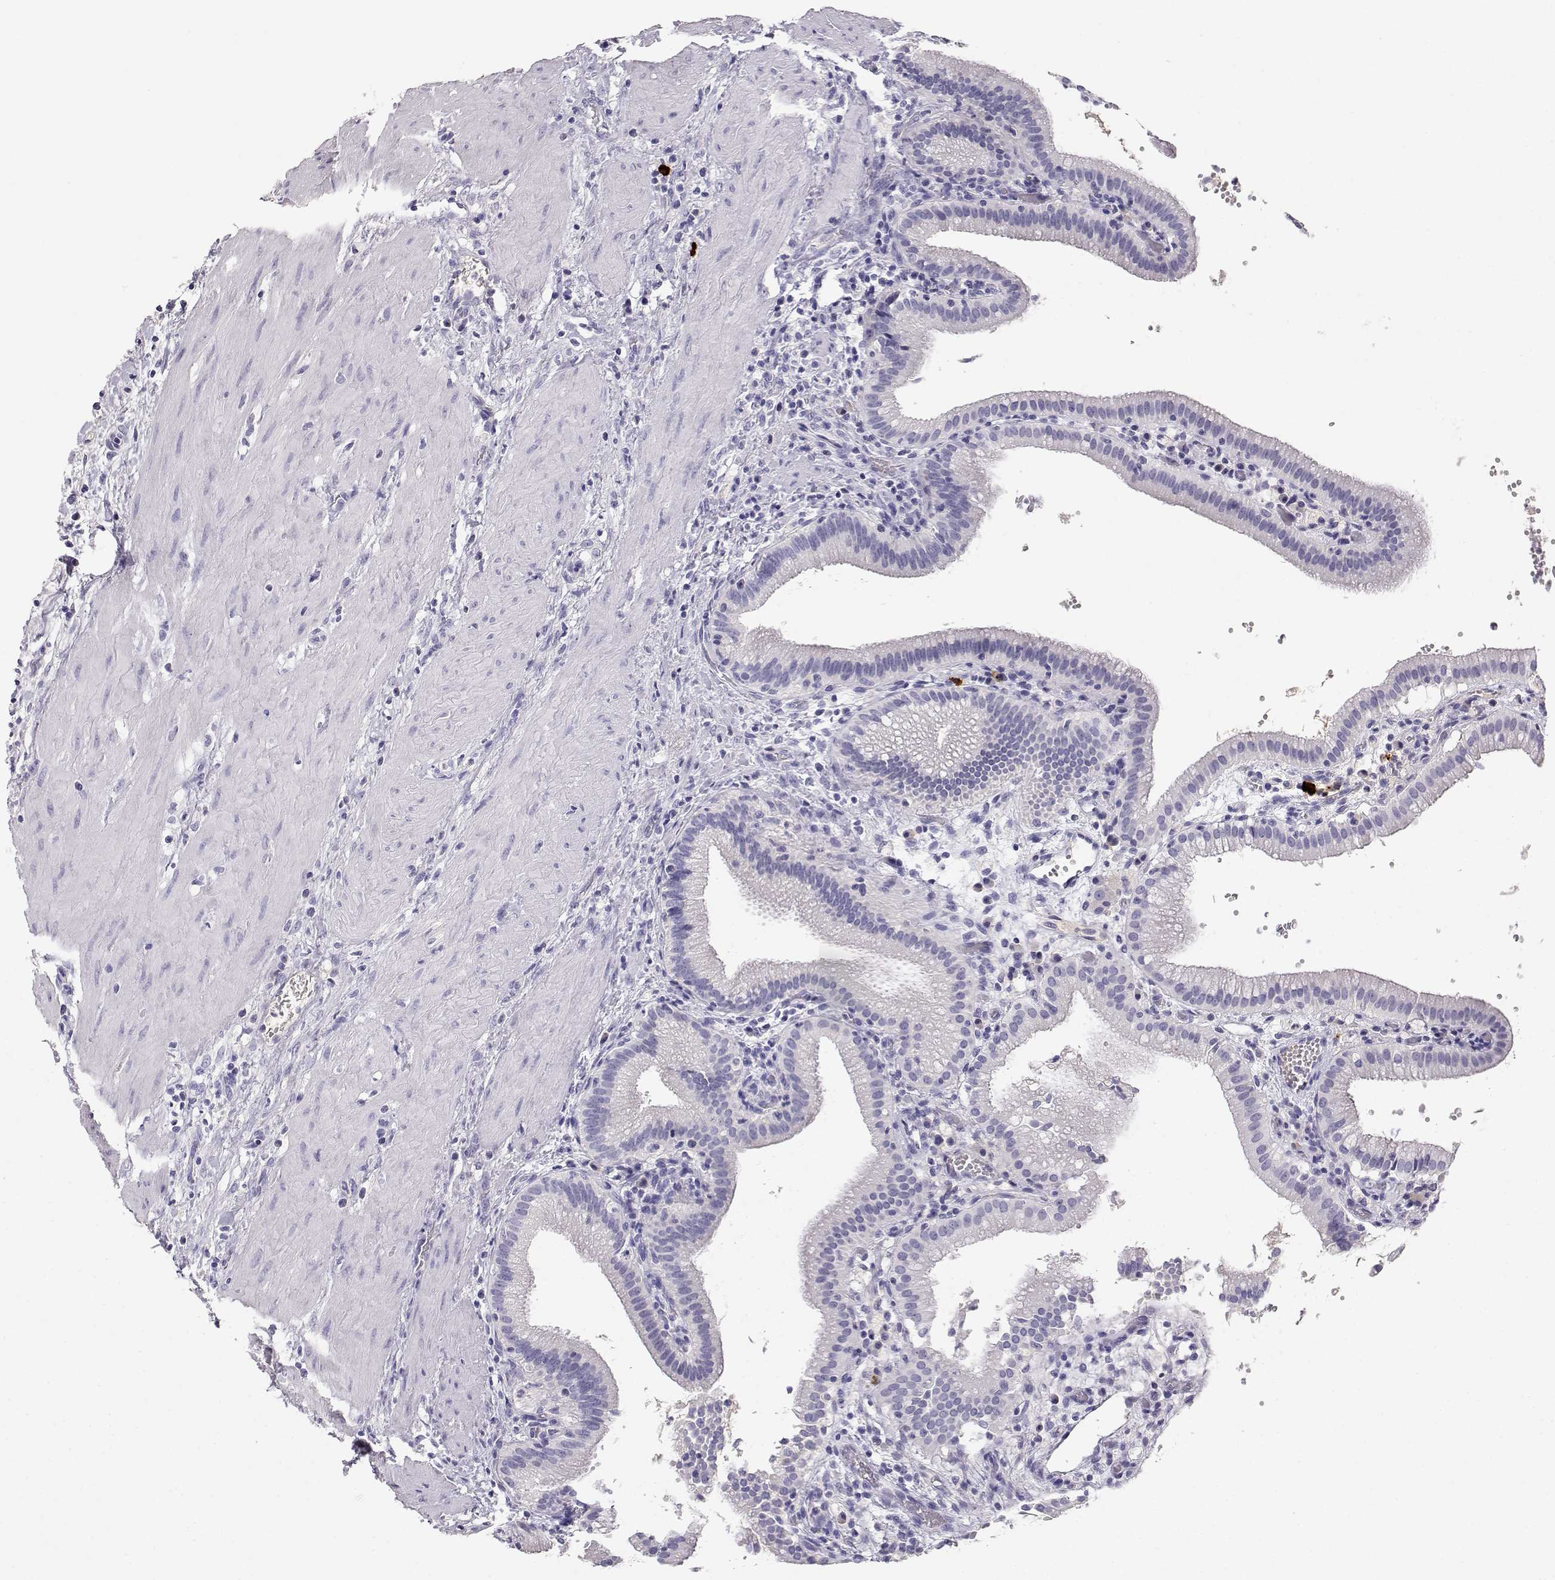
{"staining": {"intensity": "negative", "quantity": "none", "location": "none"}, "tissue": "gallbladder", "cell_type": "Glandular cells", "image_type": "normal", "snomed": [{"axis": "morphology", "description": "Normal tissue, NOS"}, {"axis": "topography", "description": "Gallbladder"}], "caption": "Immunohistochemical staining of benign gallbladder reveals no significant staining in glandular cells. (Immunohistochemistry, brightfield microscopy, high magnification).", "gene": "GPR174", "patient": {"sex": "male", "age": 42}}